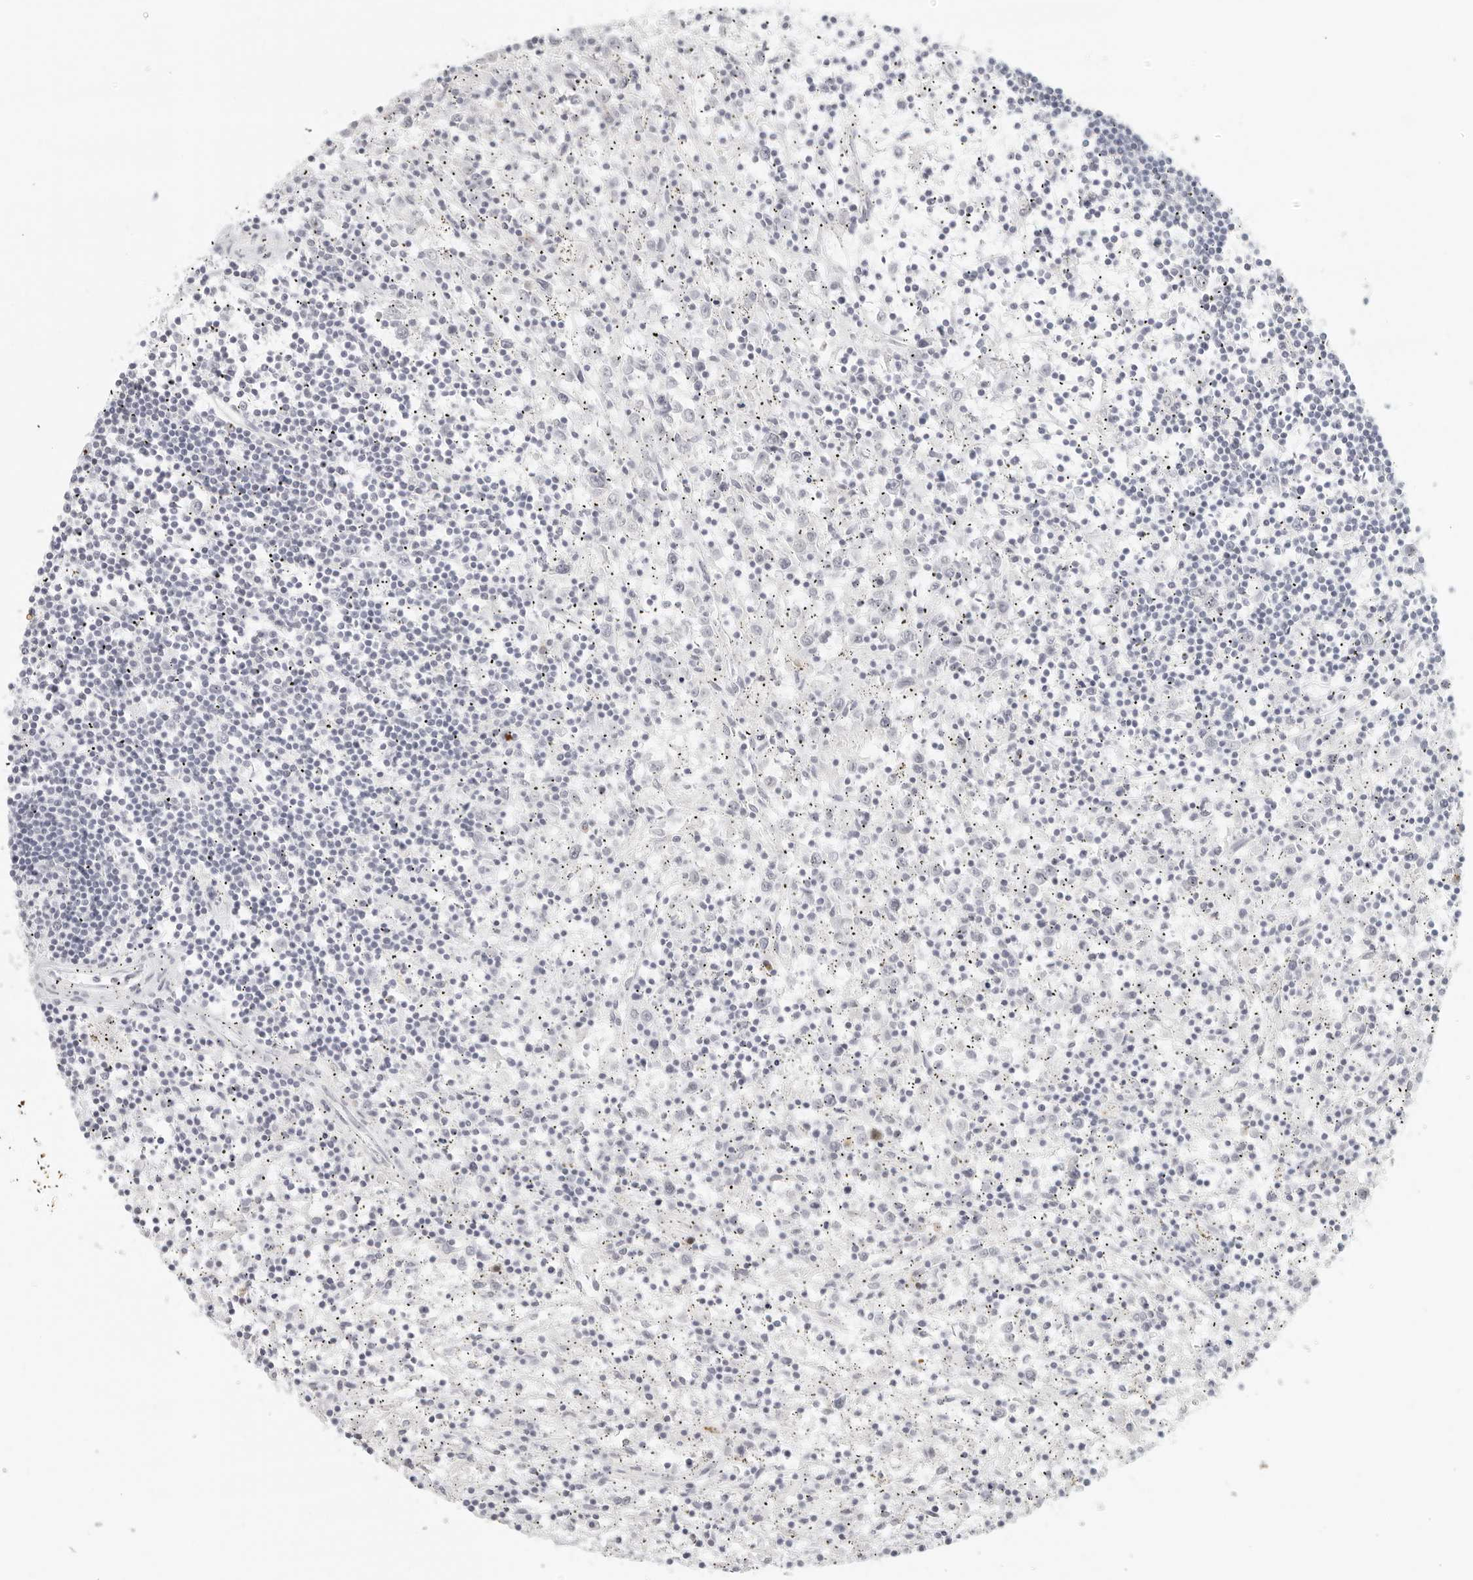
{"staining": {"intensity": "negative", "quantity": "none", "location": "none"}, "tissue": "lymphoma", "cell_type": "Tumor cells", "image_type": "cancer", "snomed": [{"axis": "morphology", "description": "Malignant lymphoma, non-Hodgkin's type, Low grade"}, {"axis": "topography", "description": "Spleen"}], "caption": "Immunohistochemistry micrograph of neoplastic tissue: human low-grade malignant lymphoma, non-Hodgkin's type stained with DAB reveals no significant protein staining in tumor cells.", "gene": "ZNF678", "patient": {"sex": "male", "age": 76}}